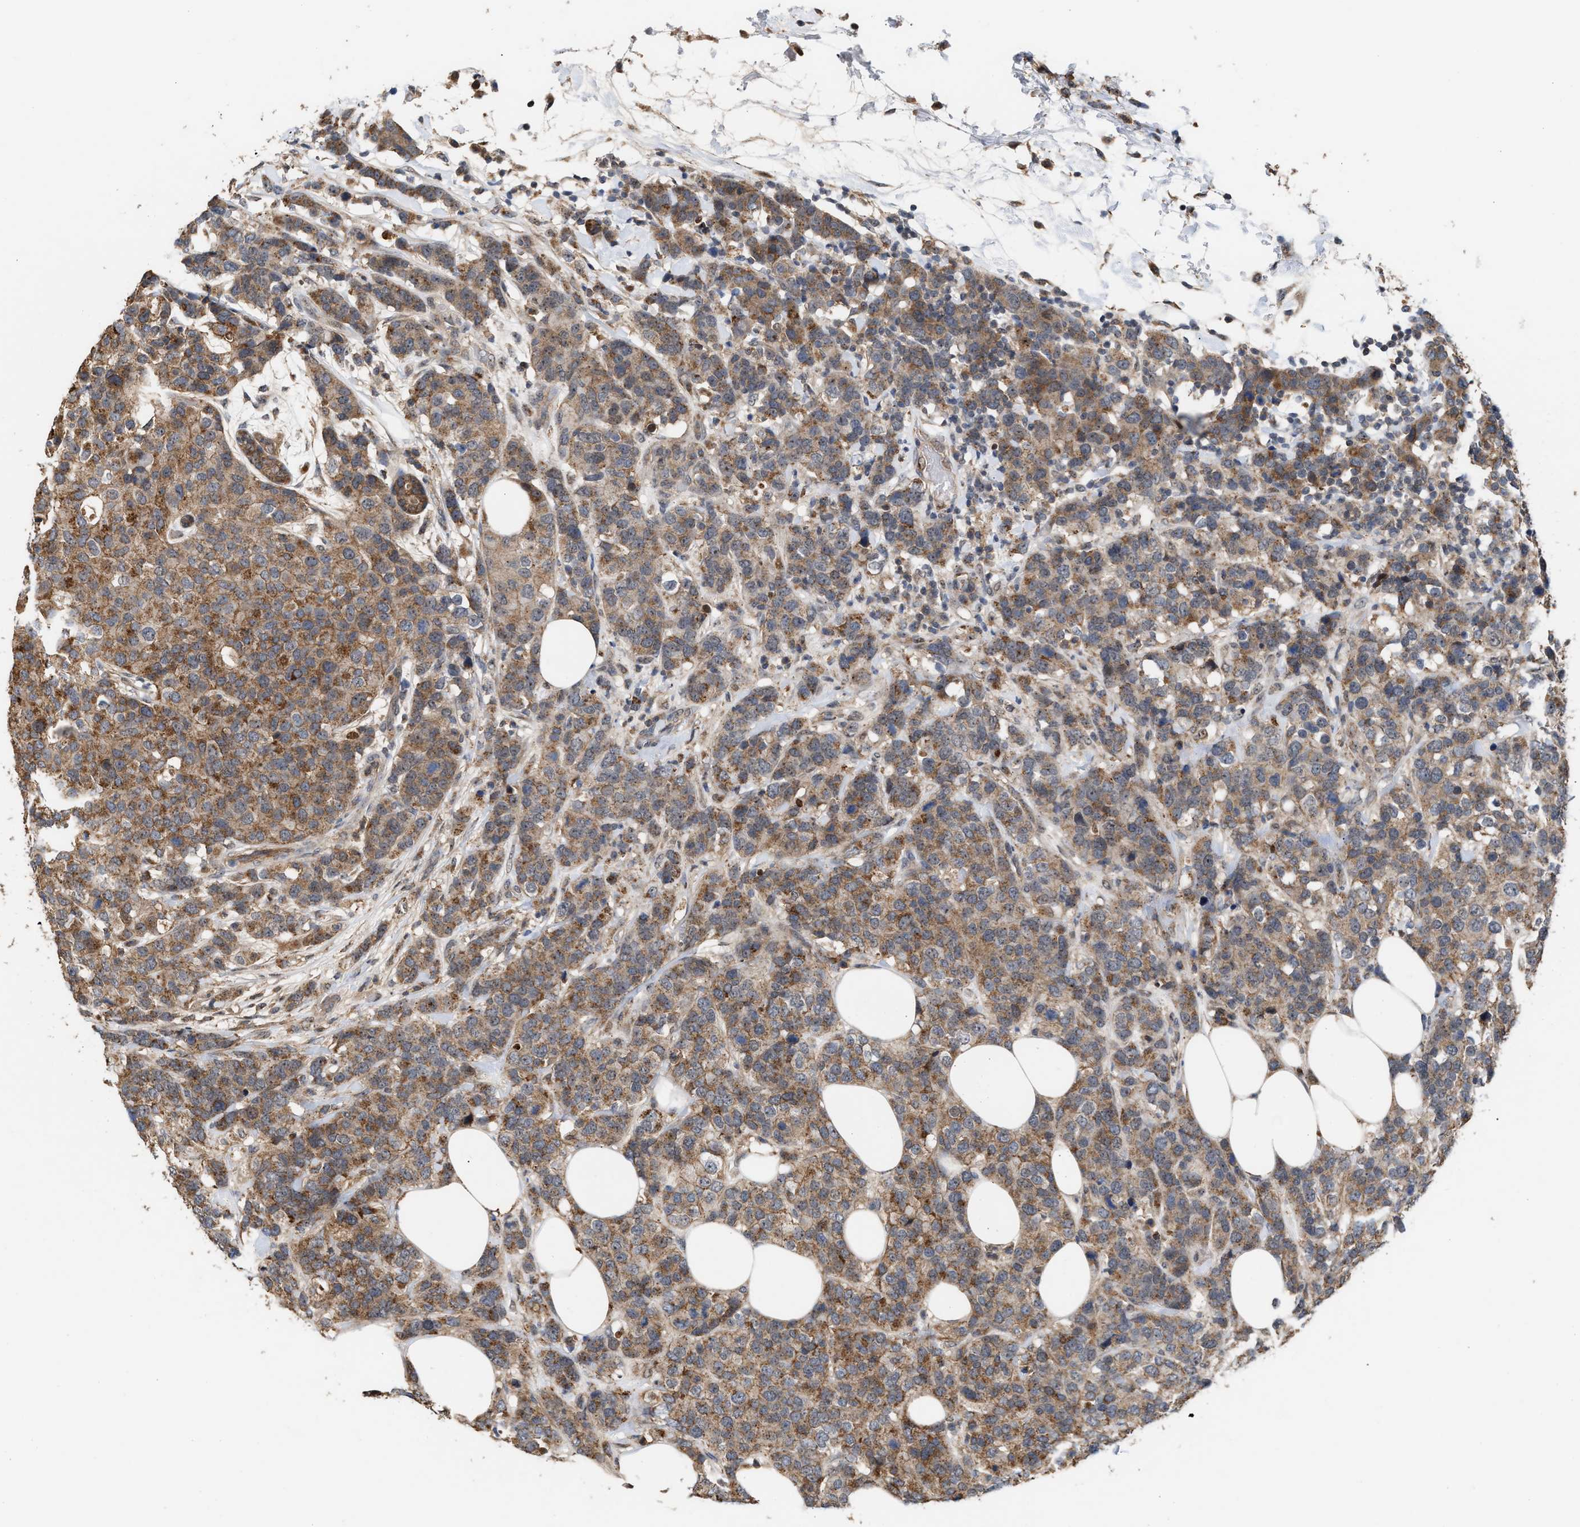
{"staining": {"intensity": "moderate", "quantity": ">75%", "location": "cytoplasmic/membranous"}, "tissue": "breast cancer", "cell_type": "Tumor cells", "image_type": "cancer", "snomed": [{"axis": "morphology", "description": "Lobular carcinoma"}, {"axis": "topography", "description": "Breast"}], "caption": "Breast cancer was stained to show a protein in brown. There is medium levels of moderate cytoplasmic/membranous staining in about >75% of tumor cells.", "gene": "EXOSC2", "patient": {"sex": "female", "age": 59}}